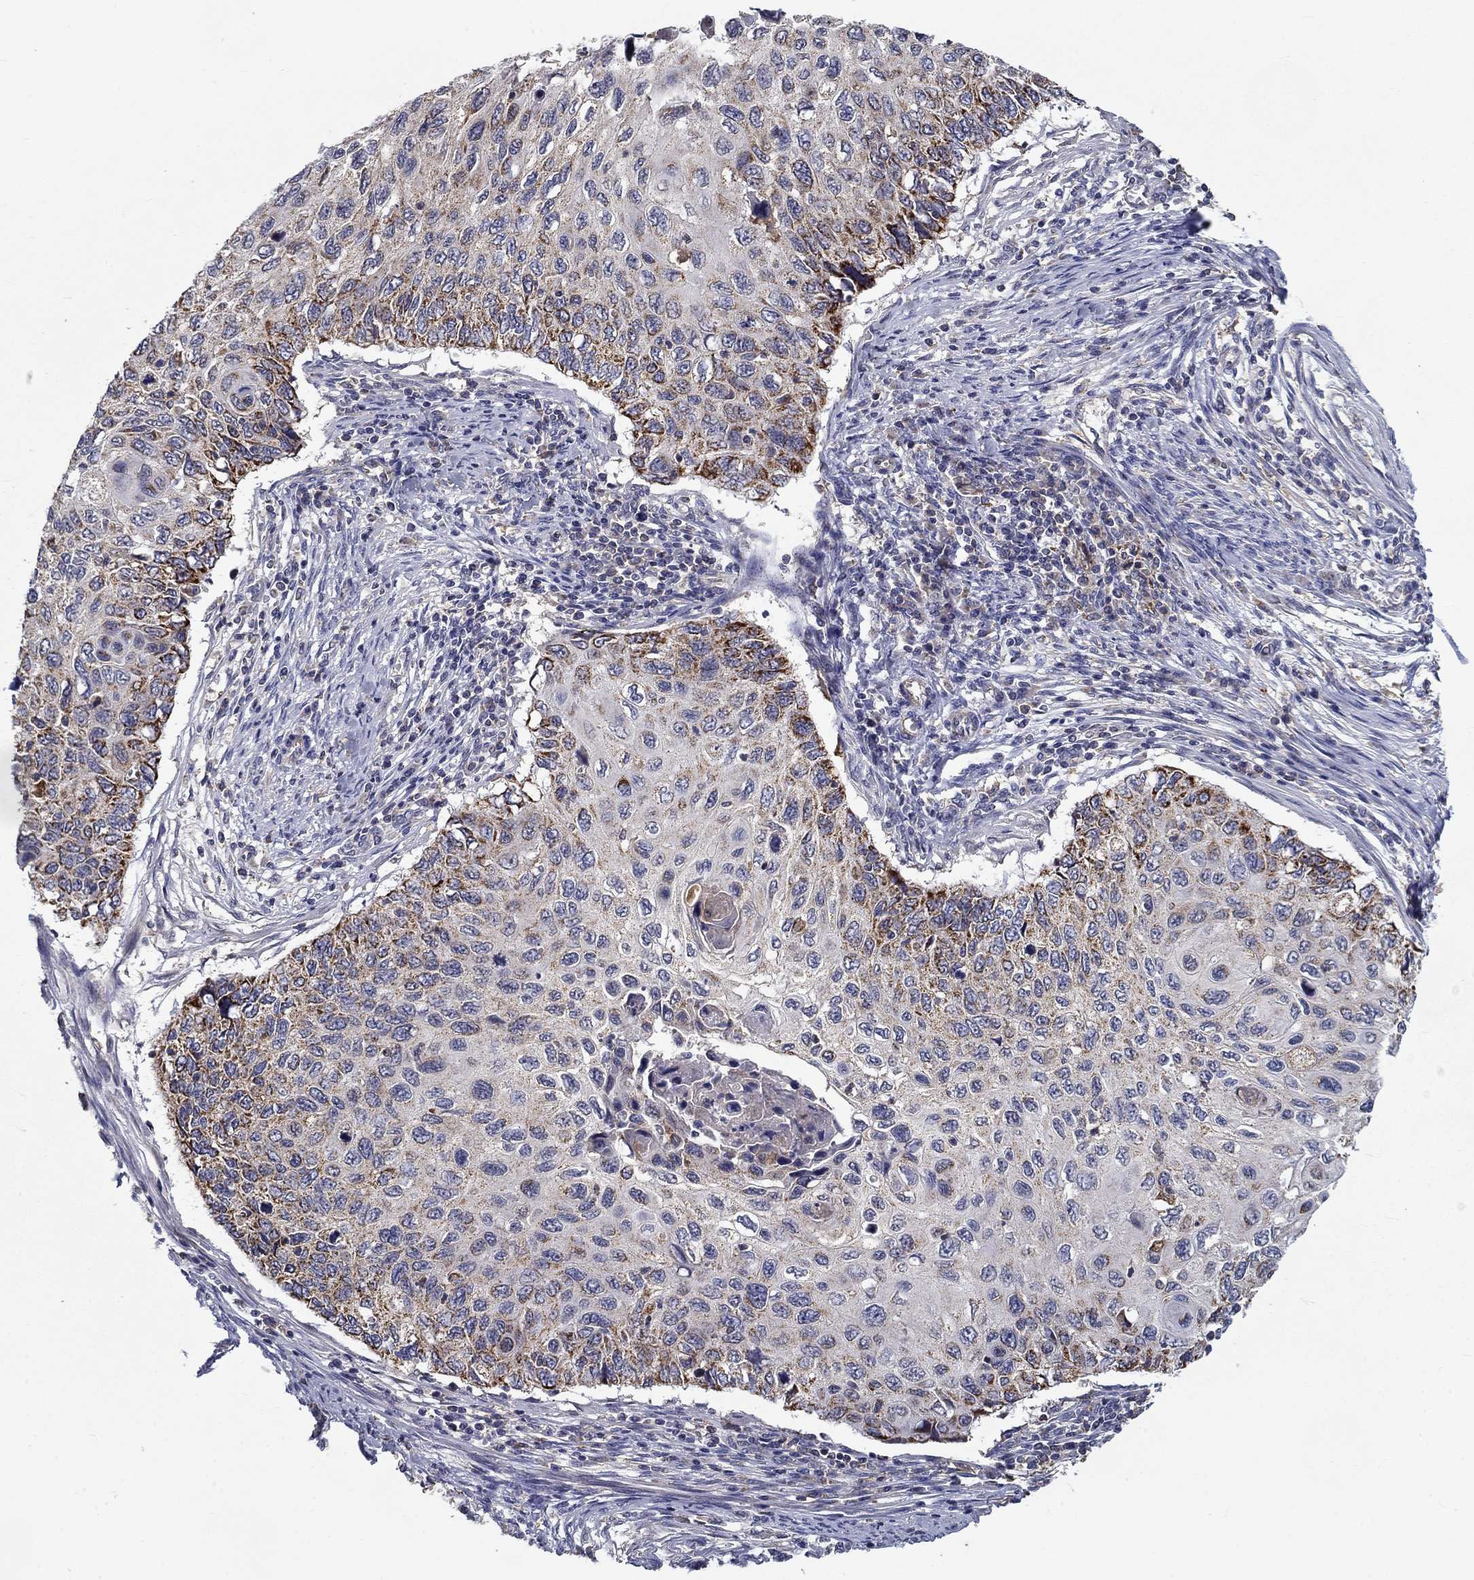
{"staining": {"intensity": "strong", "quantity": "<25%", "location": "cytoplasmic/membranous"}, "tissue": "cervical cancer", "cell_type": "Tumor cells", "image_type": "cancer", "snomed": [{"axis": "morphology", "description": "Squamous cell carcinoma, NOS"}, {"axis": "topography", "description": "Cervix"}], "caption": "Protein positivity by immunohistochemistry demonstrates strong cytoplasmic/membranous expression in approximately <25% of tumor cells in squamous cell carcinoma (cervical).", "gene": "ALDH4A1", "patient": {"sex": "female", "age": 70}}